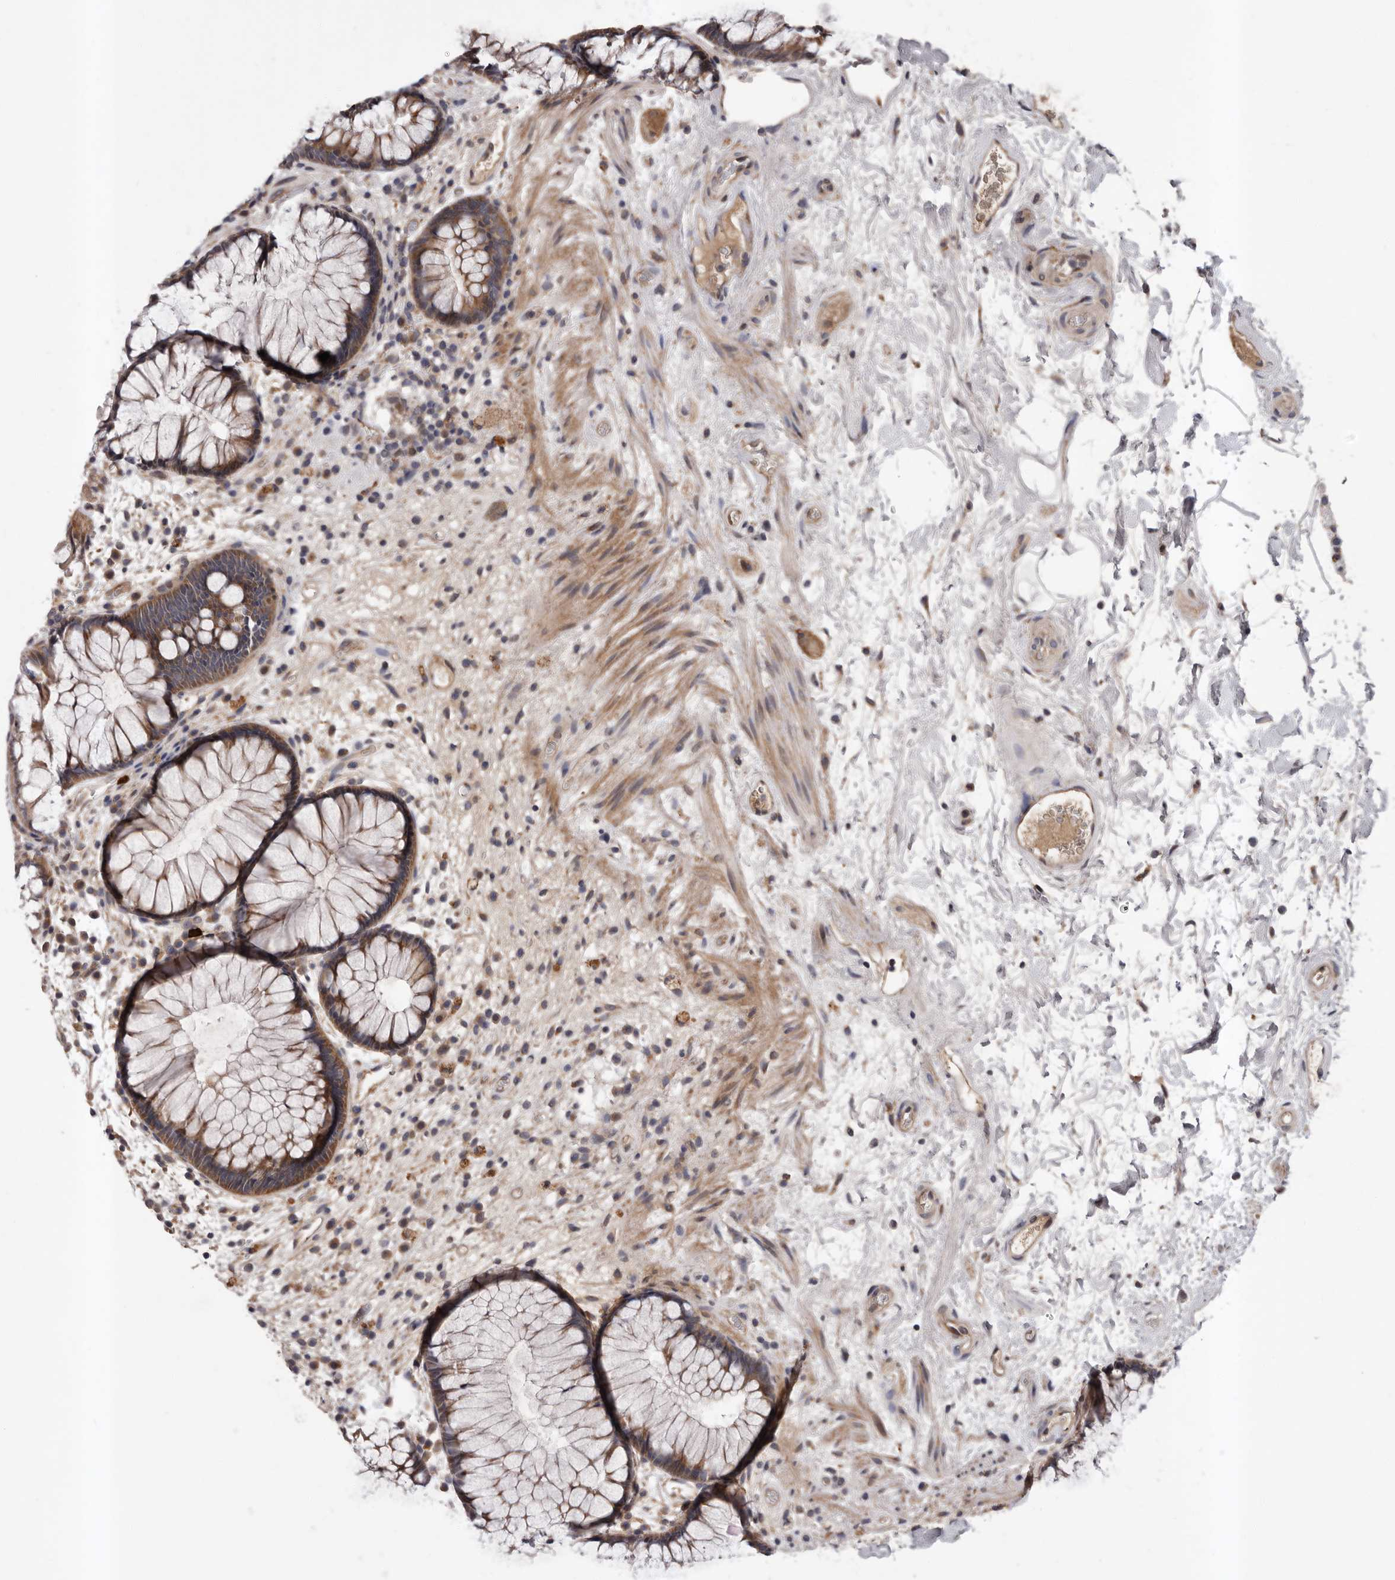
{"staining": {"intensity": "moderate", "quantity": ">75%", "location": "cytoplasmic/membranous"}, "tissue": "rectum", "cell_type": "Glandular cells", "image_type": "normal", "snomed": [{"axis": "morphology", "description": "Normal tissue, NOS"}, {"axis": "topography", "description": "Rectum"}], "caption": "High-magnification brightfield microscopy of benign rectum stained with DAB (brown) and counterstained with hematoxylin (blue). glandular cells exhibit moderate cytoplasmic/membranous positivity is identified in approximately>75% of cells. (IHC, brightfield microscopy, high magnification).", "gene": "PRKD1", "patient": {"sex": "male", "age": 51}}